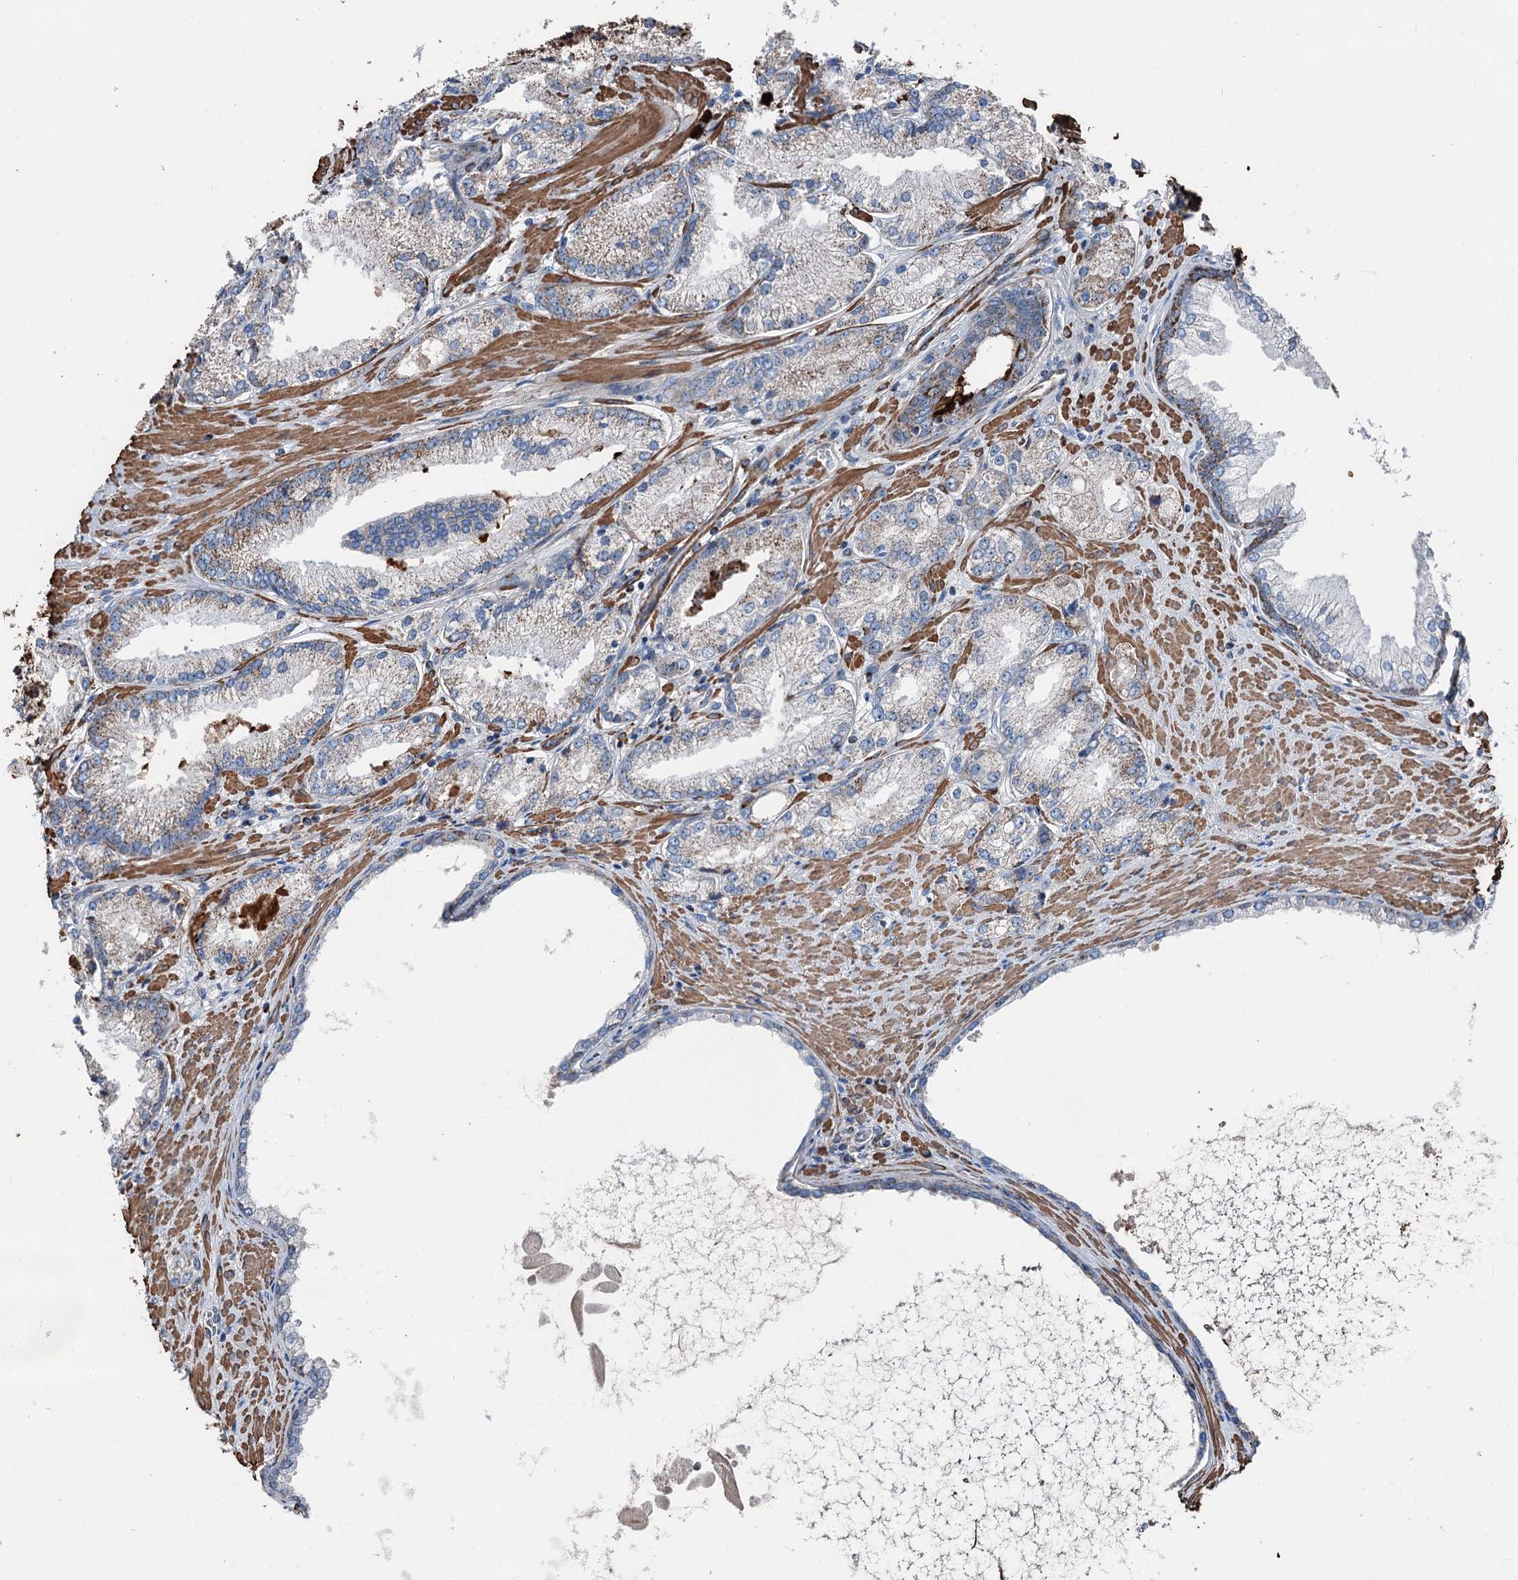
{"staining": {"intensity": "weak", "quantity": "<25%", "location": "cytoplasmic/membranous"}, "tissue": "prostate cancer", "cell_type": "Tumor cells", "image_type": "cancer", "snomed": [{"axis": "morphology", "description": "Adenocarcinoma, High grade"}, {"axis": "topography", "description": "Prostate"}], "caption": "IHC of human prostate adenocarcinoma (high-grade) demonstrates no positivity in tumor cells. Nuclei are stained in blue.", "gene": "DDIAS", "patient": {"sex": "male", "age": 66}}